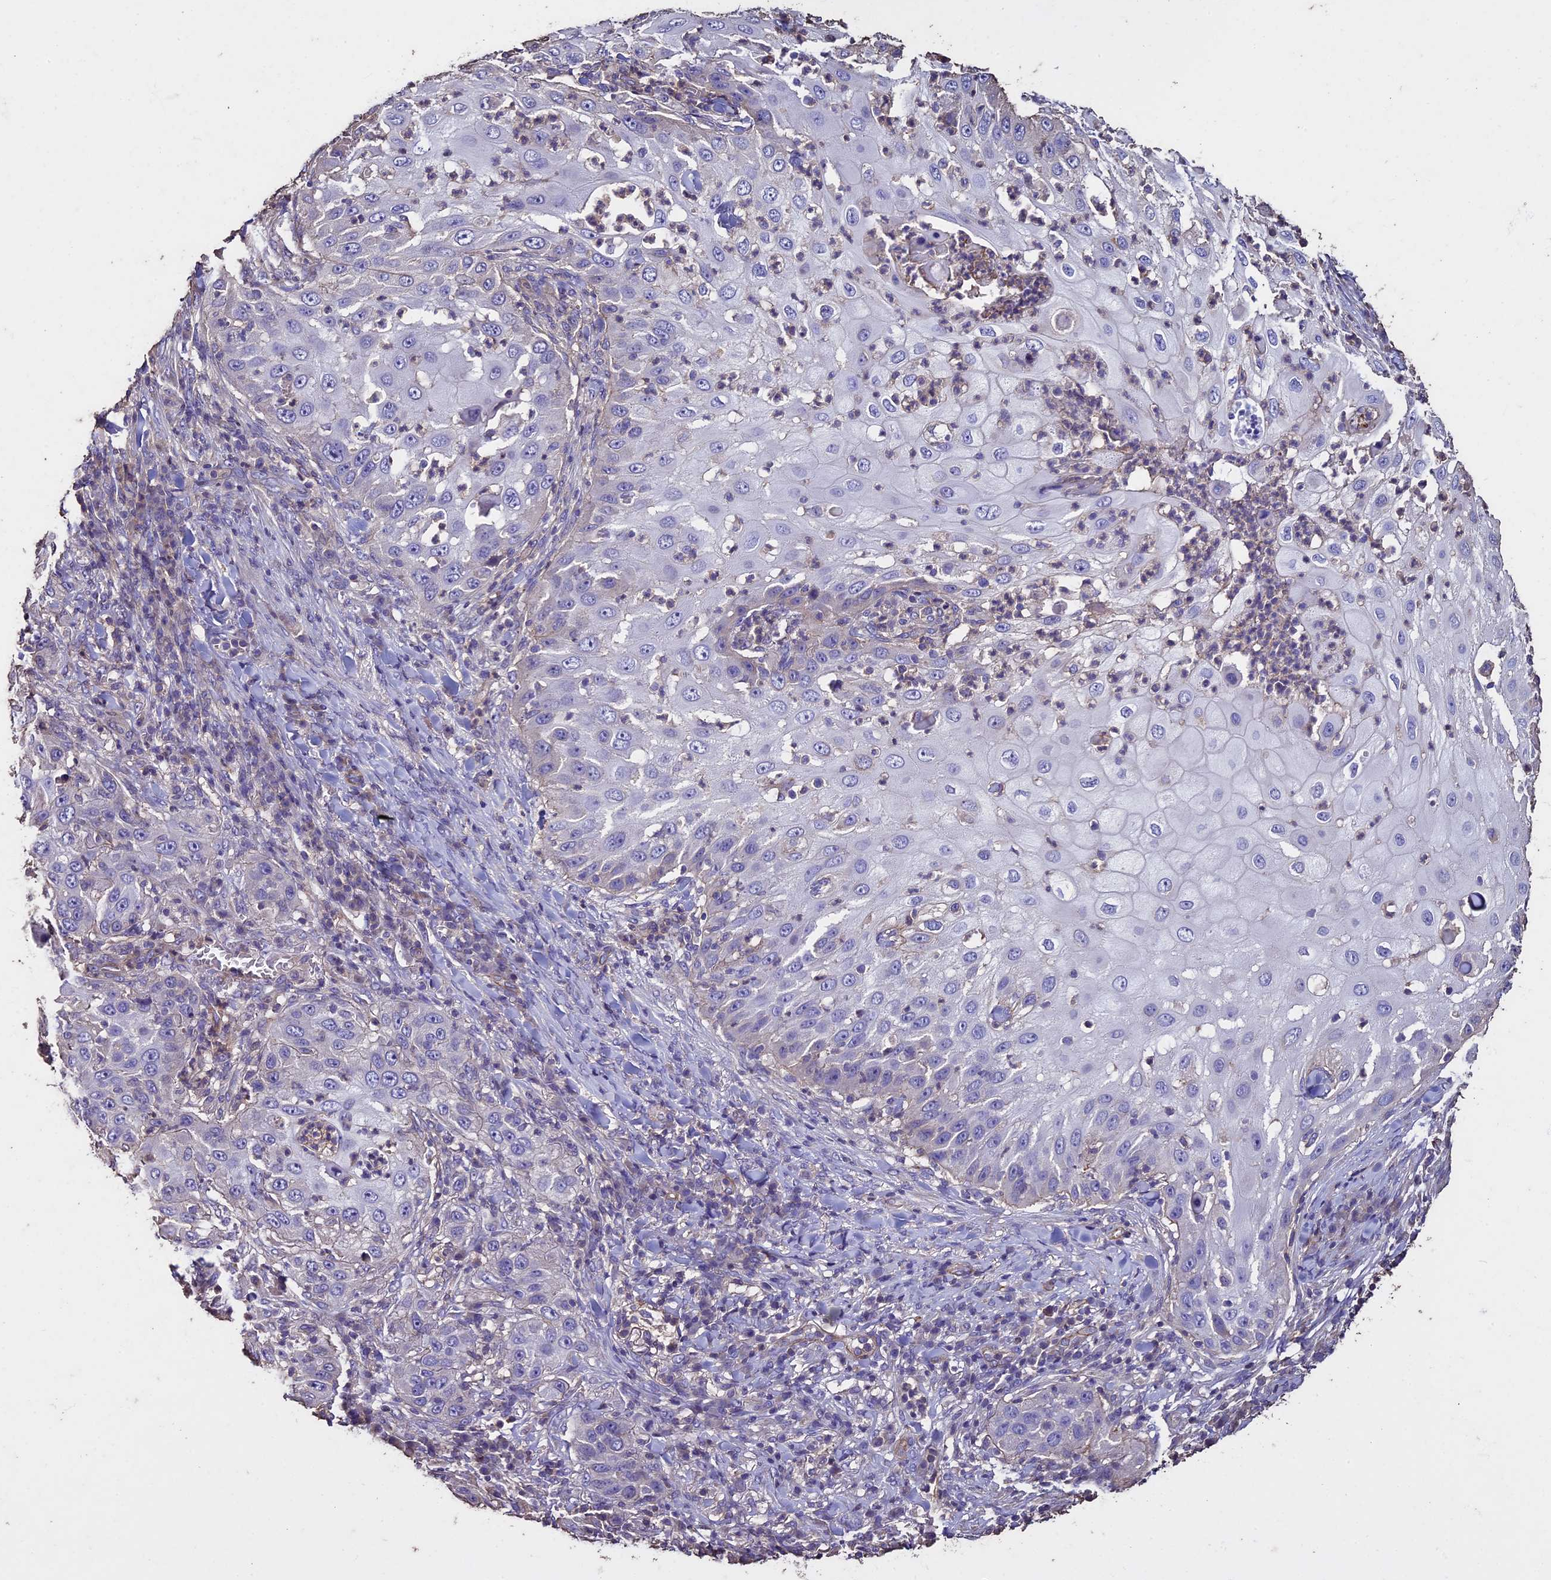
{"staining": {"intensity": "negative", "quantity": "none", "location": "none"}, "tissue": "skin cancer", "cell_type": "Tumor cells", "image_type": "cancer", "snomed": [{"axis": "morphology", "description": "Squamous cell carcinoma, NOS"}, {"axis": "topography", "description": "Skin"}], "caption": "This image is of skin cancer stained with immunohistochemistry (IHC) to label a protein in brown with the nuclei are counter-stained blue. There is no staining in tumor cells. (Brightfield microscopy of DAB (3,3'-diaminobenzidine) immunohistochemistry at high magnification).", "gene": "USB1", "patient": {"sex": "female", "age": 44}}